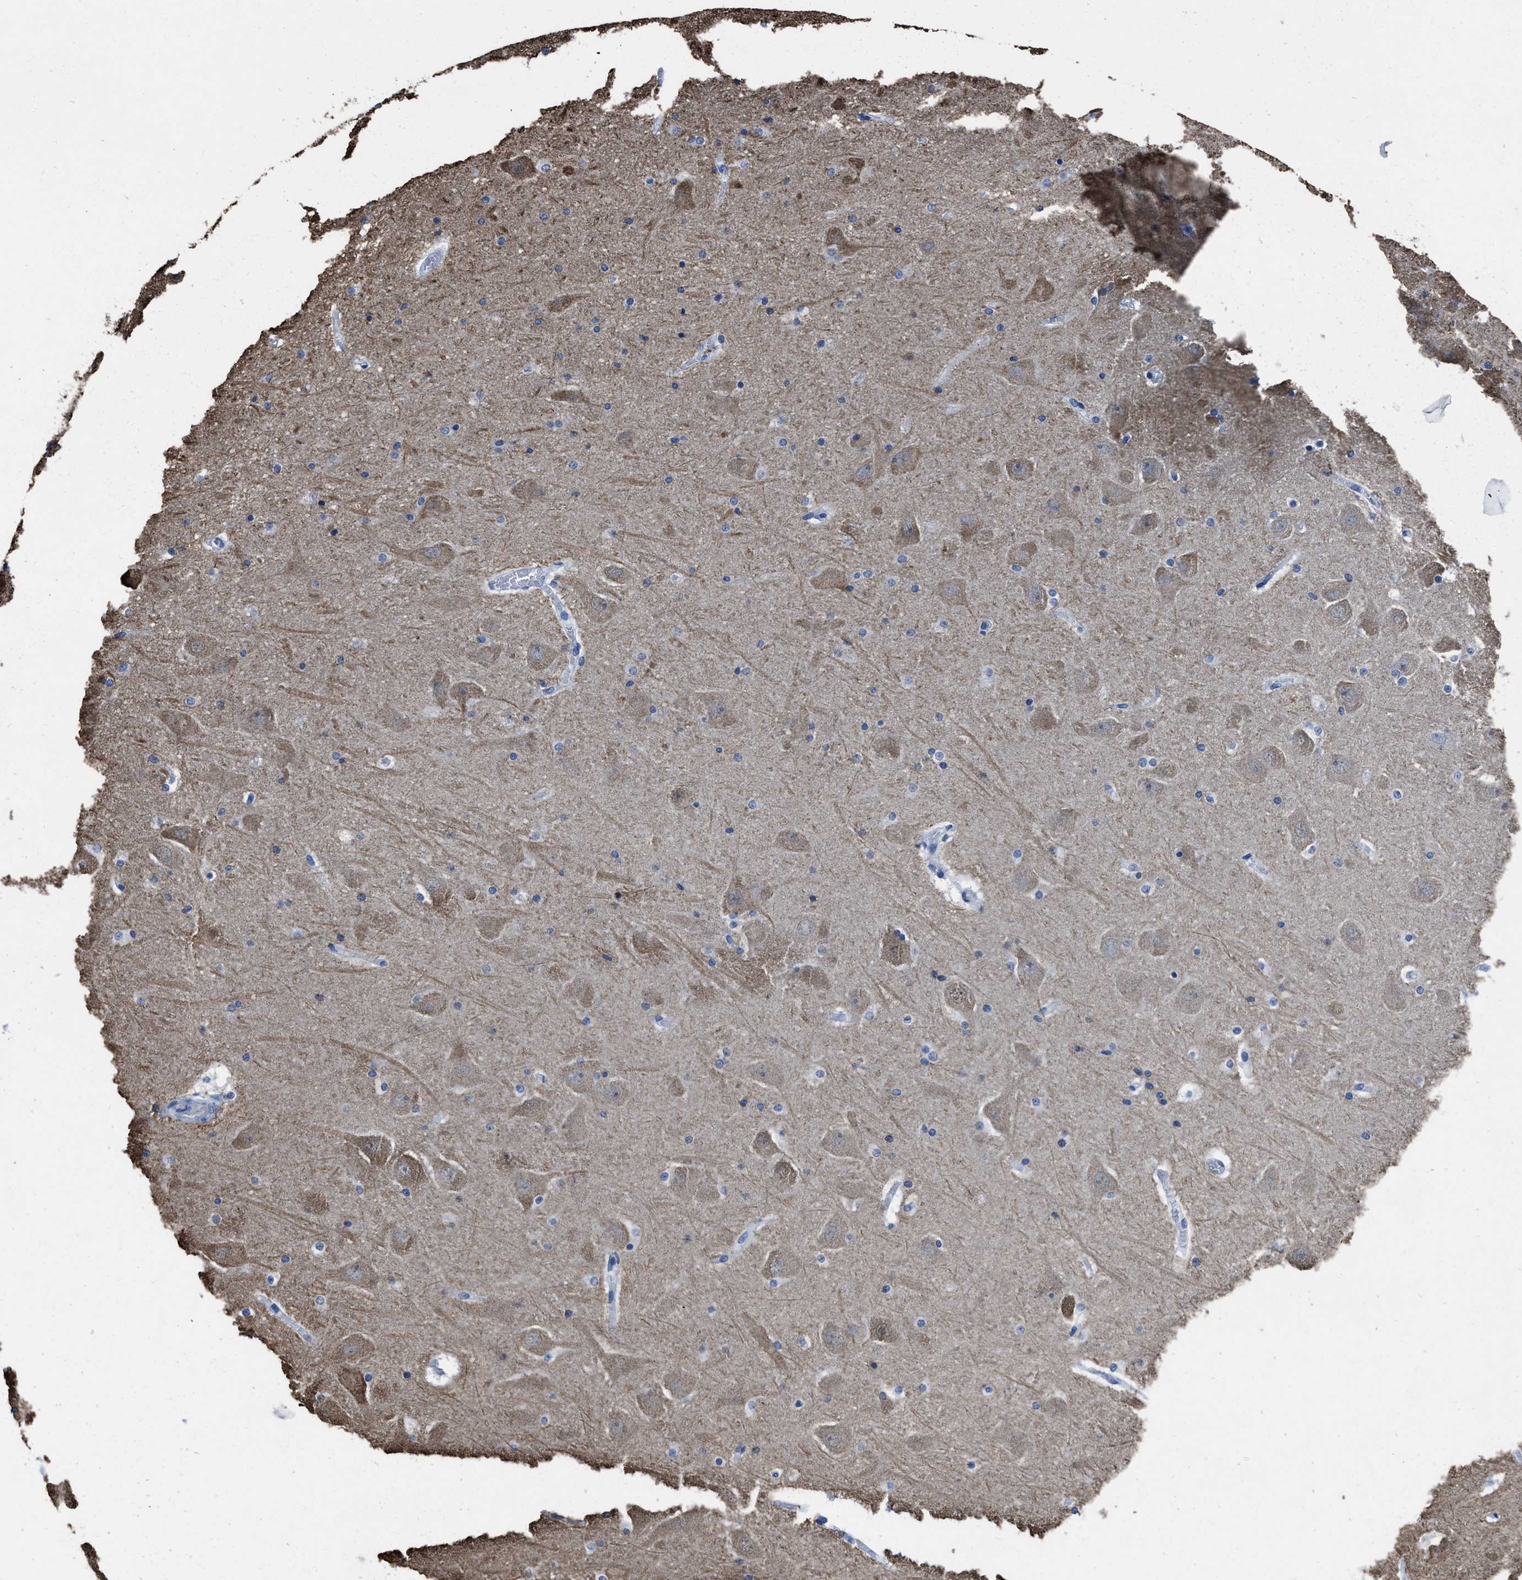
{"staining": {"intensity": "negative", "quantity": "none", "location": "none"}, "tissue": "hippocampus", "cell_type": "Glial cells", "image_type": "normal", "snomed": [{"axis": "morphology", "description": "Normal tissue, NOS"}, {"axis": "topography", "description": "Hippocampus"}], "caption": "The histopathology image reveals no significant staining in glial cells of hippocampus. (Brightfield microscopy of DAB (3,3'-diaminobenzidine) immunohistochemistry (IHC) at high magnification).", "gene": "ITGA3", "patient": {"sex": "male", "age": 45}}